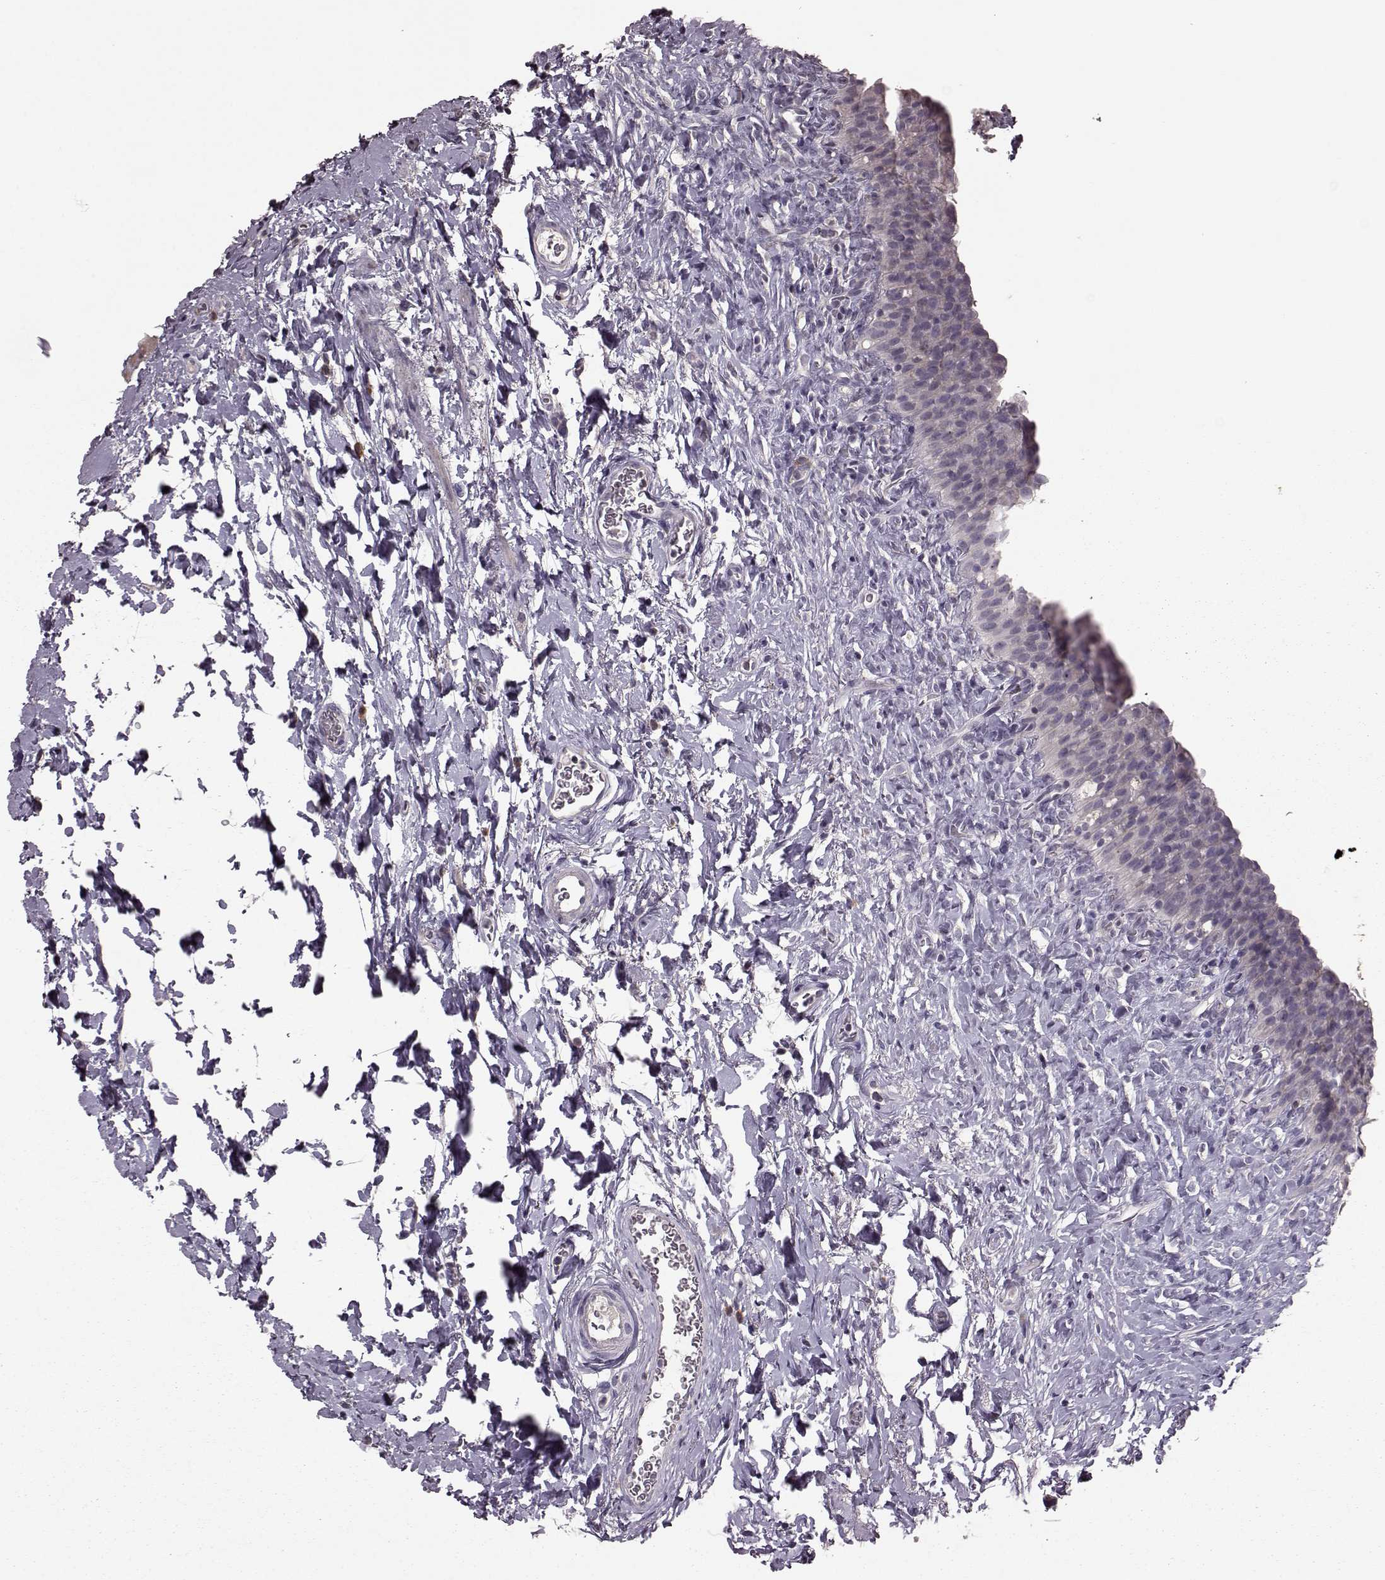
{"staining": {"intensity": "weak", "quantity": "<25%", "location": "cytoplasmic/membranous"}, "tissue": "urinary bladder", "cell_type": "Urothelial cells", "image_type": "normal", "snomed": [{"axis": "morphology", "description": "Normal tissue, NOS"}, {"axis": "topography", "description": "Urinary bladder"}], "caption": "The histopathology image exhibits no significant staining in urothelial cells of urinary bladder. (Immunohistochemistry, brightfield microscopy, high magnification).", "gene": "SLC52A3", "patient": {"sex": "male", "age": 76}}